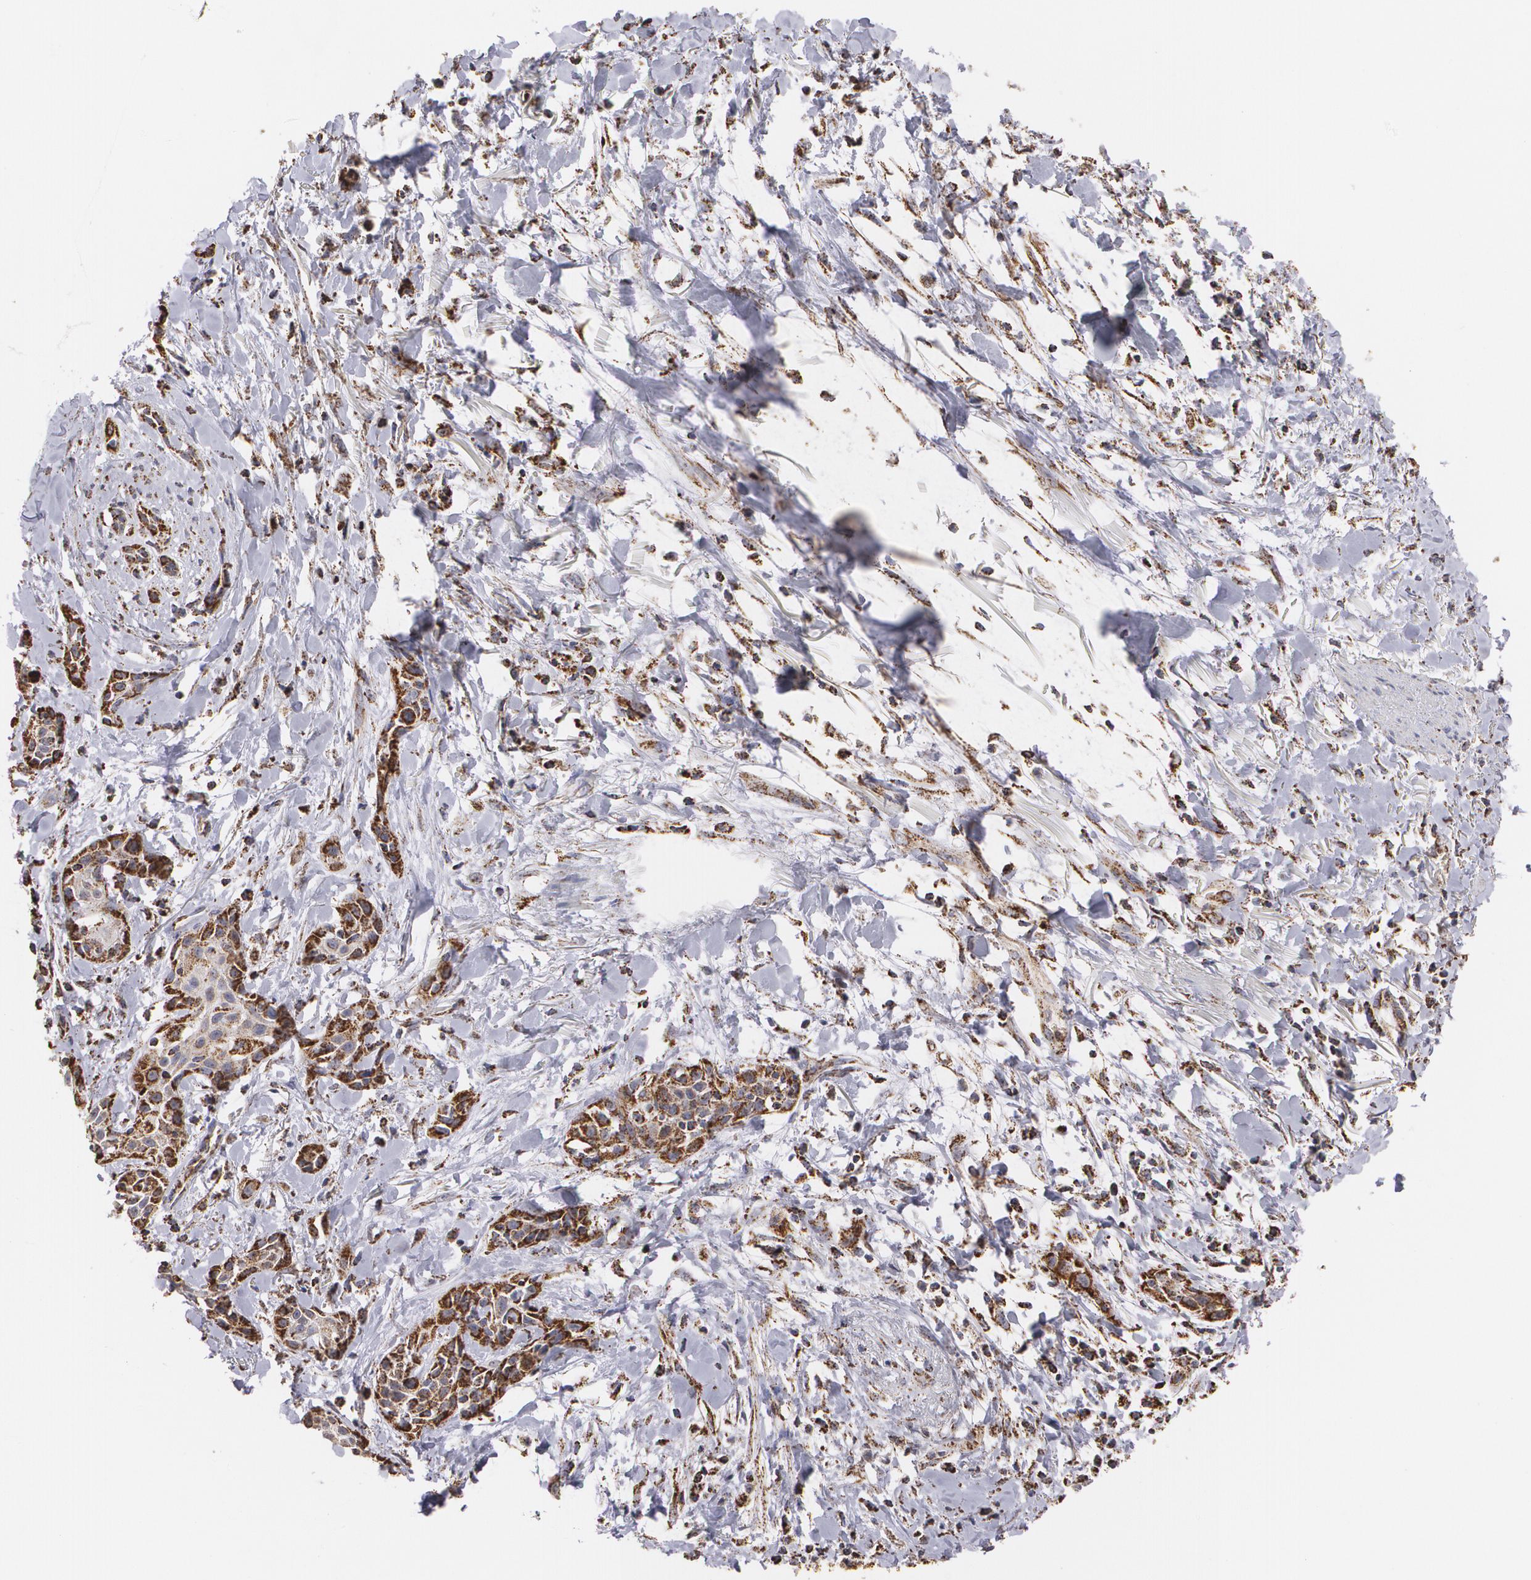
{"staining": {"intensity": "moderate", "quantity": "25%-75%", "location": "cytoplasmic/membranous"}, "tissue": "skin cancer", "cell_type": "Tumor cells", "image_type": "cancer", "snomed": [{"axis": "morphology", "description": "Squamous cell carcinoma, NOS"}, {"axis": "topography", "description": "Skin"}, {"axis": "topography", "description": "Anal"}], "caption": "Human skin squamous cell carcinoma stained for a protein (brown) displays moderate cytoplasmic/membranous positive expression in about 25%-75% of tumor cells.", "gene": "HSPD1", "patient": {"sex": "male", "age": 64}}